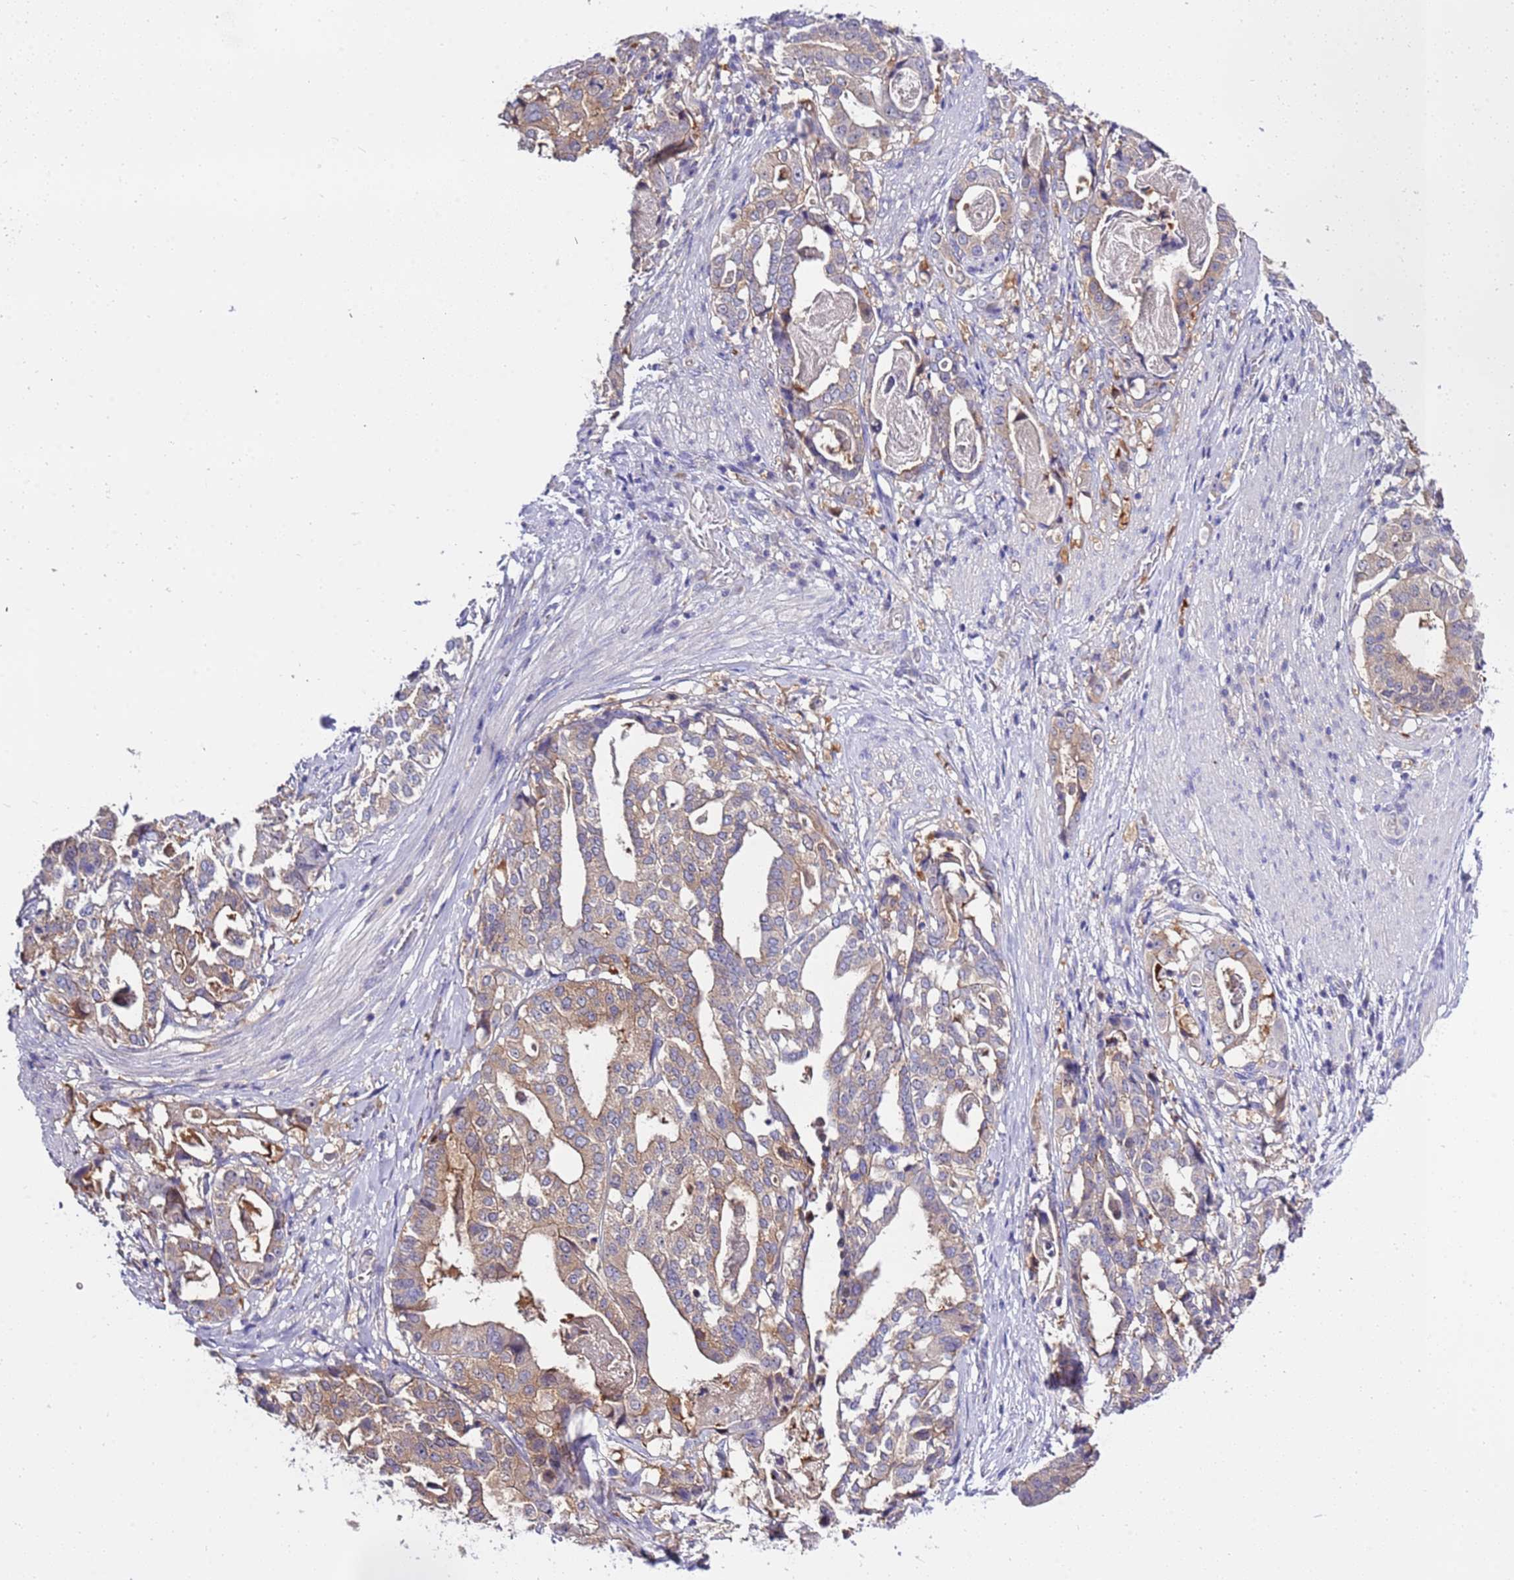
{"staining": {"intensity": "moderate", "quantity": ">75%", "location": "cytoplasmic/membranous"}, "tissue": "stomach cancer", "cell_type": "Tumor cells", "image_type": "cancer", "snomed": [{"axis": "morphology", "description": "Adenocarcinoma, NOS"}, {"axis": "topography", "description": "Stomach"}], "caption": "Stomach cancer (adenocarcinoma) stained with DAB (3,3'-diaminobenzidine) immunohistochemistry demonstrates medium levels of moderate cytoplasmic/membranous positivity in about >75% of tumor cells.", "gene": "STIP1", "patient": {"sex": "male", "age": 48}}